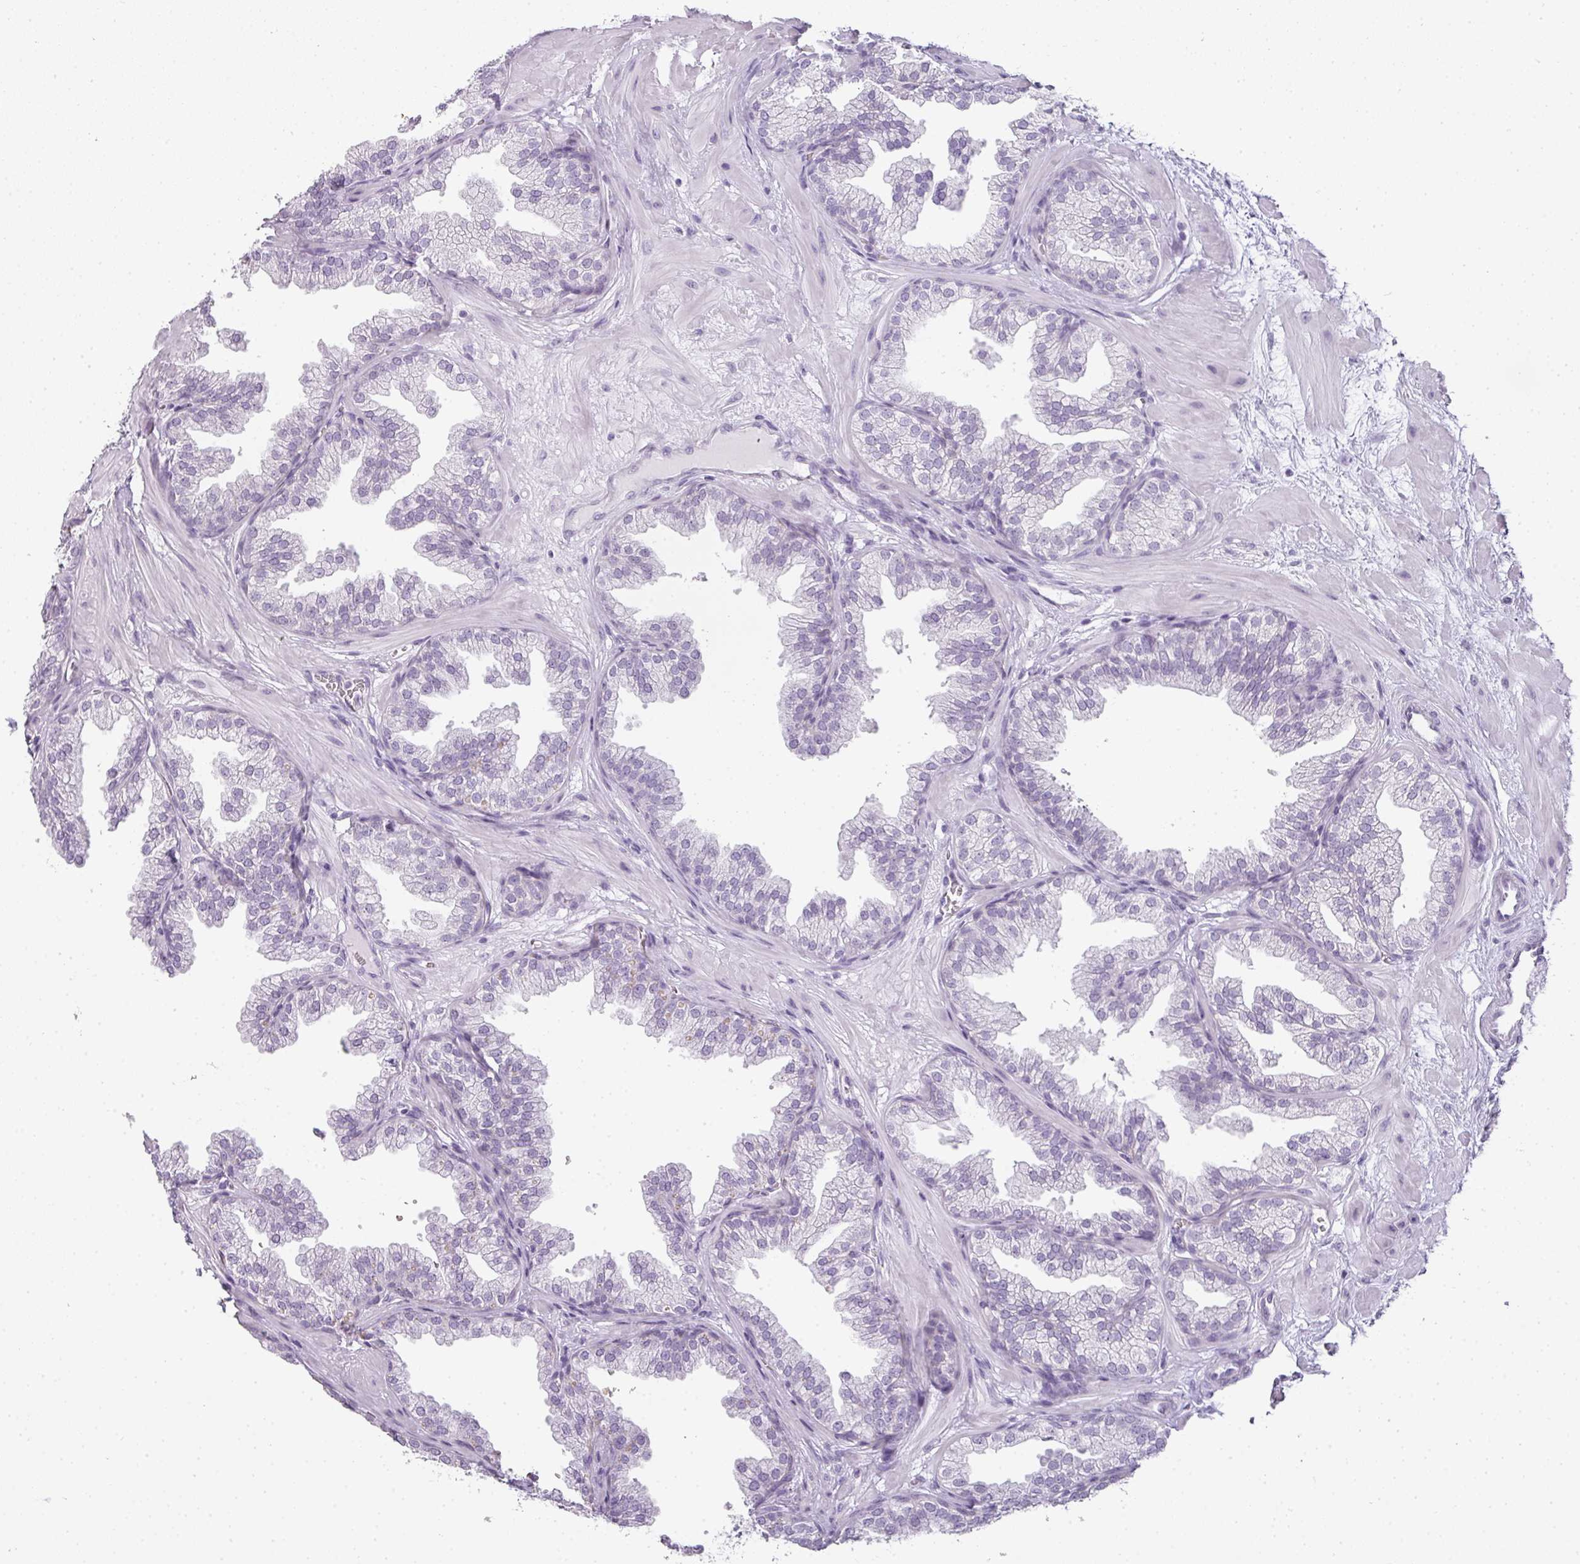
{"staining": {"intensity": "negative", "quantity": "none", "location": "none"}, "tissue": "prostate", "cell_type": "Glandular cells", "image_type": "normal", "snomed": [{"axis": "morphology", "description": "Normal tissue, NOS"}, {"axis": "topography", "description": "Prostate"}], "caption": "IHC of normal prostate displays no staining in glandular cells. The staining is performed using DAB brown chromogen with nuclei counter-stained in using hematoxylin.", "gene": "RBMY1A1", "patient": {"sex": "male", "age": 37}}